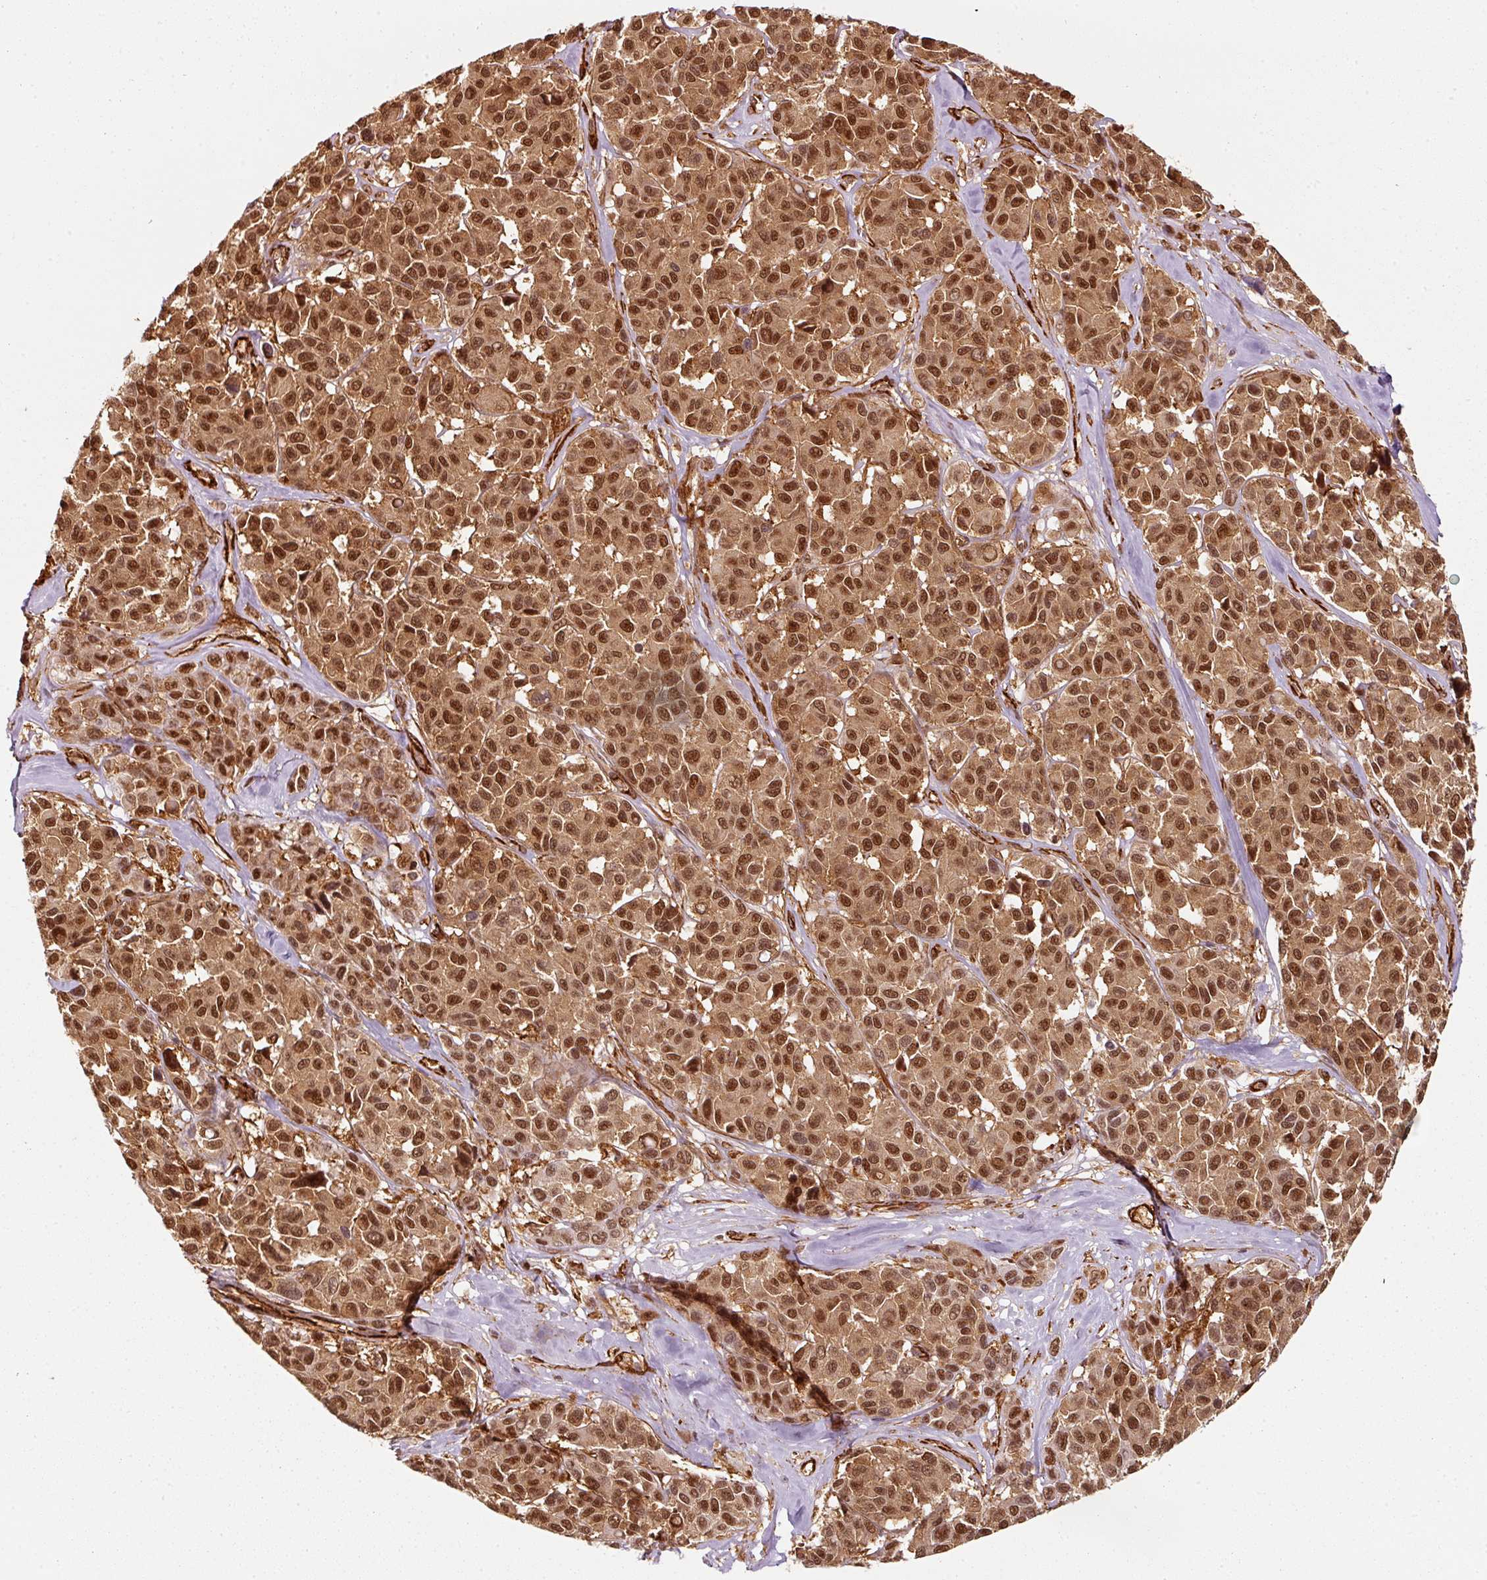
{"staining": {"intensity": "strong", "quantity": ">75%", "location": "cytoplasmic/membranous,nuclear"}, "tissue": "melanoma", "cell_type": "Tumor cells", "image_type": "cancer", "snomed": [{"axis": "morphology", "description": "Malignant melanoma, NOS"}, {"axis": "topography", "description": "Skin"}], "caption": "Immunohistochemistry (IHC) histopathology image of melanoma stained for a protein (brown), which exhibits high levels of strong cytoplasmic/membranous and nuclear positivity in approximately >75% of tumor cells.", "gene": "PSMD1", "patient": {"sex": "female", "age": 66}}